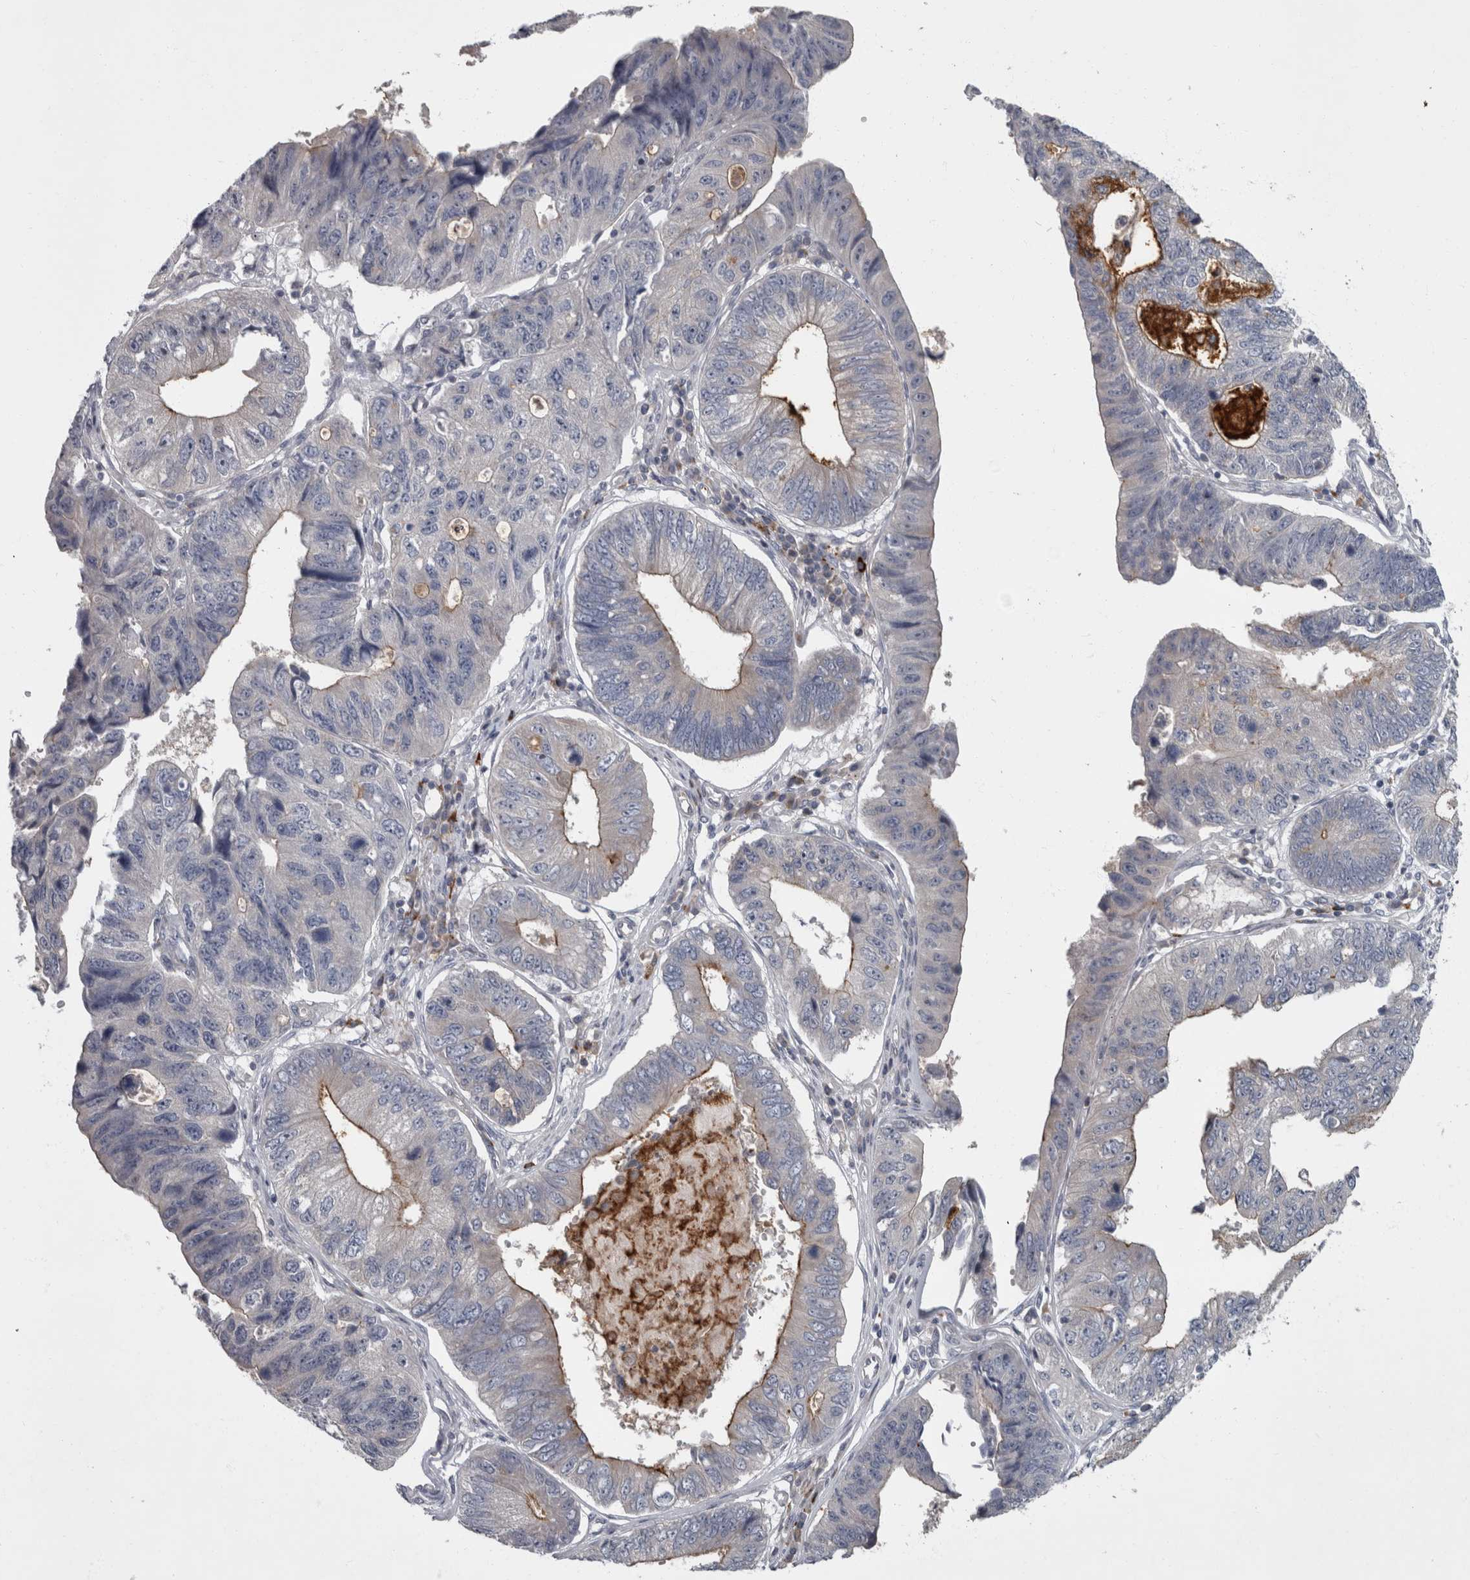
{"staining": {"intensity": "moderate", "quantity": "<25%", "location": "cytoplasmic/membranous"}, "tissue": "stomach cancer", "cell_type": "Tumor cells", "image_type": "cancer", "snomed": [{"axis": "morphology", "description": "Adenocarcinoma, NOS"}, {"axis": "topography", "description": "Stomach"}], "caption": "There is low levels of moderate cytoplasmic/membranous positivity in tumor cells of adenocarcinoma (stomach), as demonstrated by immunohistochemical staining (brown color).", "gene": "CDC42BPG", "patient": {"sex": "male", "age": 59}}